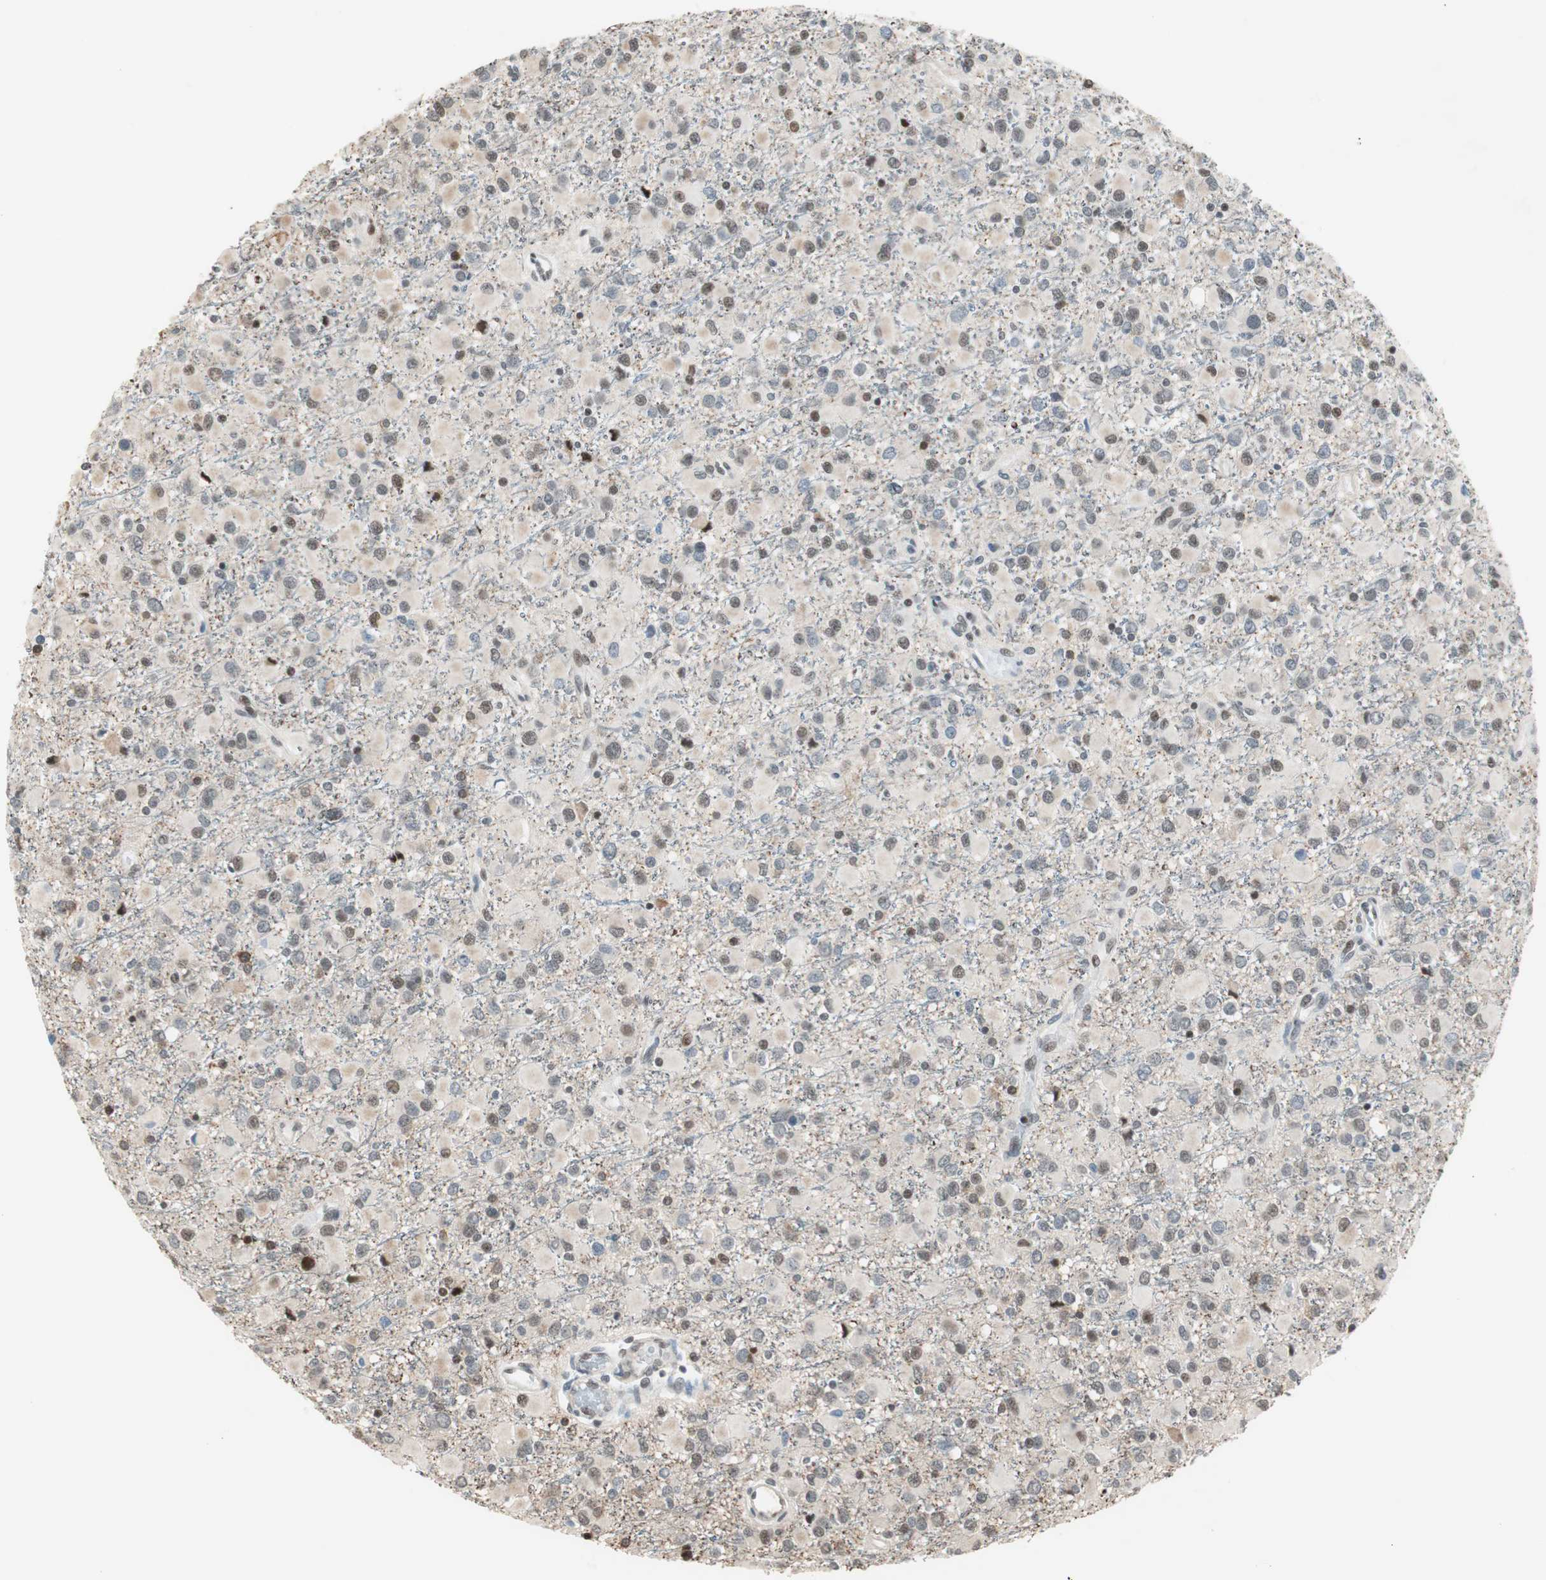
{"staining": {"intensity": "moderate", "quantity": "25%-75%", "location": "nuclear"}, "tissue": "glioma", "cell_type": "Tumor cells", "image_type": "cancer", "snomed": [{"axis": "morphology", "description": "Glioma, malignant, Low grade"}, {"axis": "topography", "description": "Brain"}], "caption": "Immunohistochemistry (IHC) histopathology image of neoplastic tissue: human malignant glioma (low-grade) stained using immunohistochemistry shows medium levels of moderate protein expression localized specifically in the nuclear of tumor cells, appearing as a nuclear brown color.", "gene": "ZBTB17", "patient": {"sex": "male", "age": 42}}